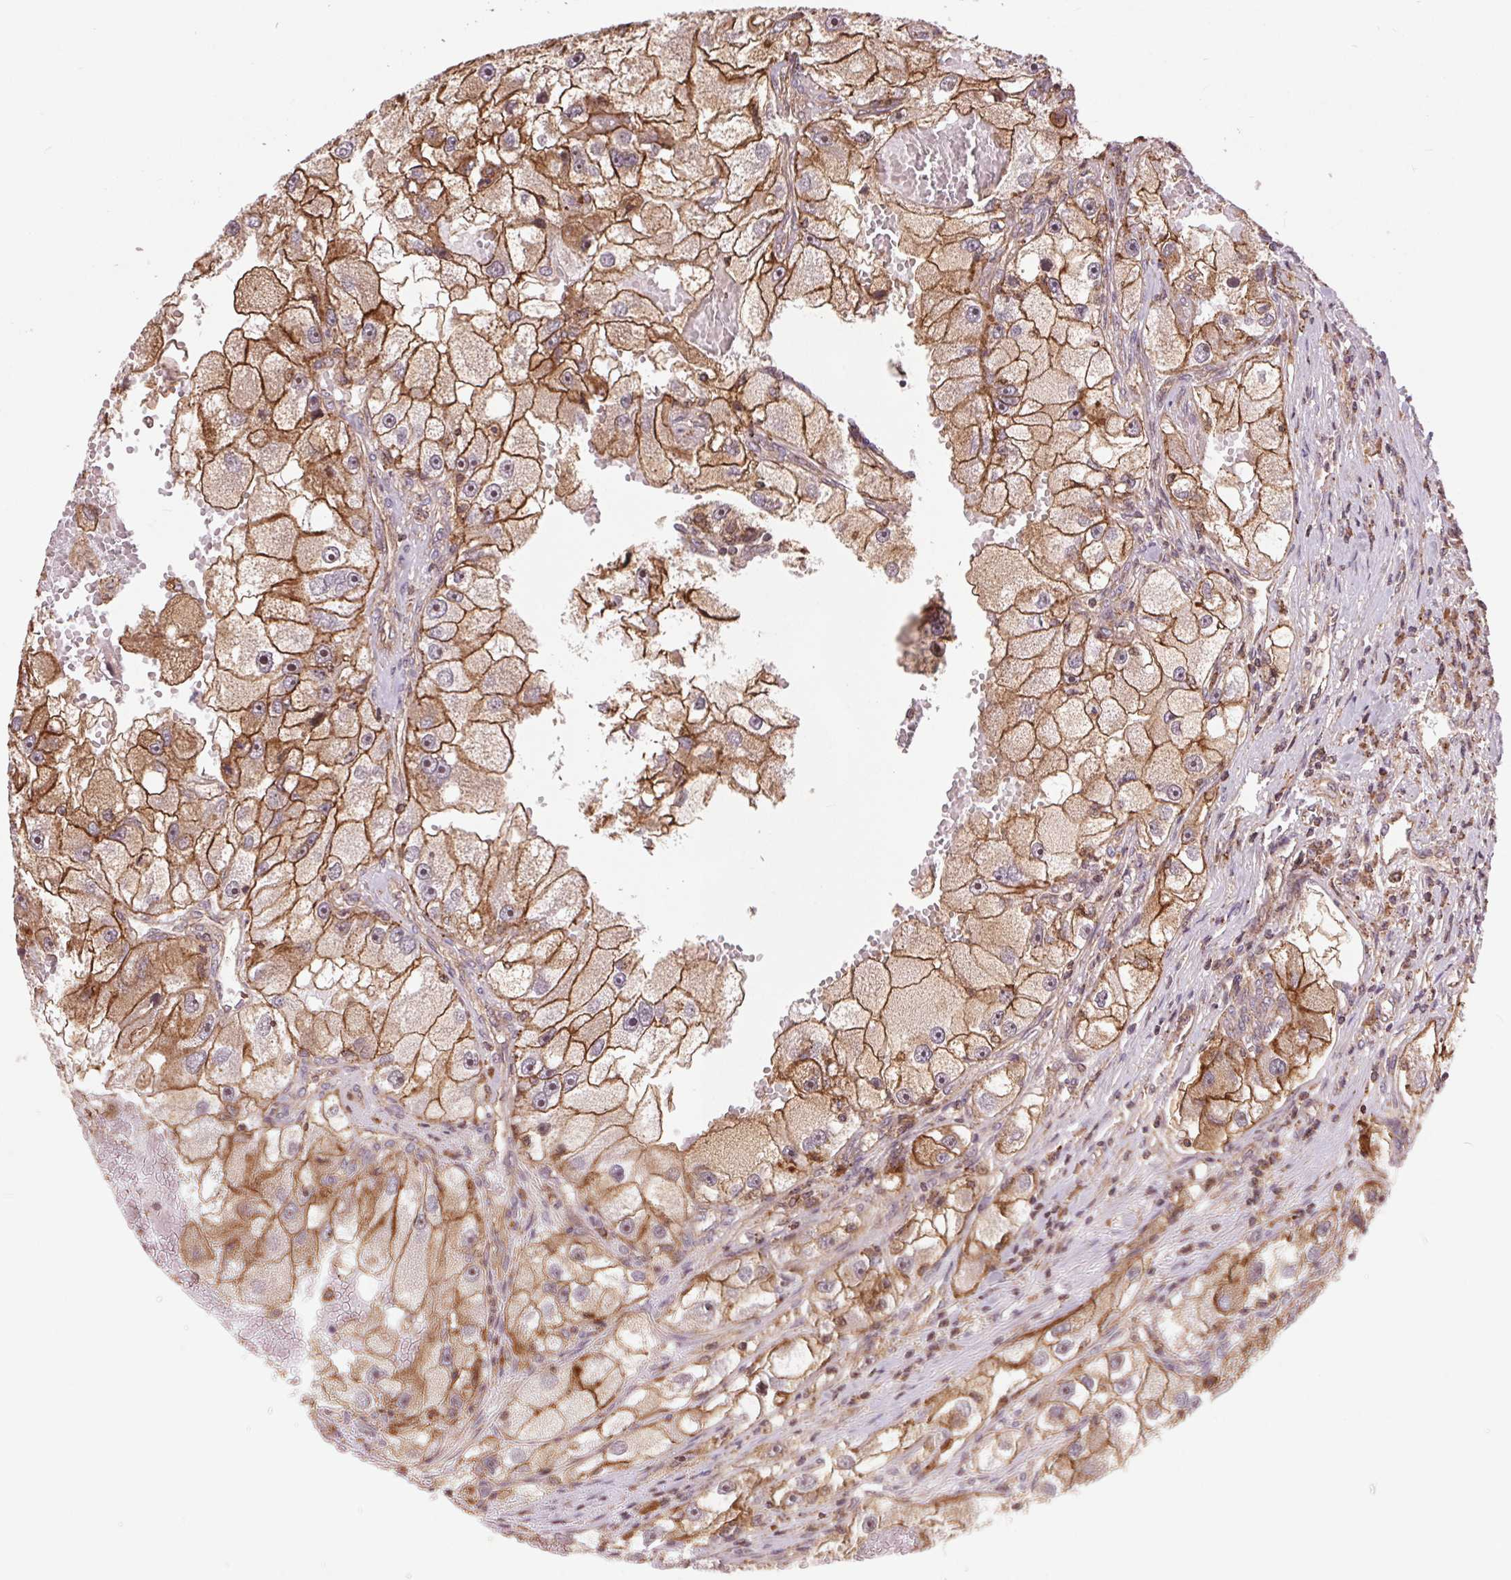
{"staining": {"intensity": "strong", "quantity": ">75%", "location": "cytoplasmic/membranous"}, "tissue": "renal cancer", "cell_type": "Tumor cells", "image_type": "cancer", "snomed": [{"axis": "morphology", "description": "Adenocarcinoma, NOS"}, {"axis": "topography", "description": "Kidney"}], "caption": "Tumor cells display high levels of strong cytoplasmic/membranous positivity in approximately >75% of cells in human adenocarcinoma (renal). (IHC, brightfield microscopy, high magnification).", "gene": "CHMP4B", "patient": {"sex": "male", "age": 63}}